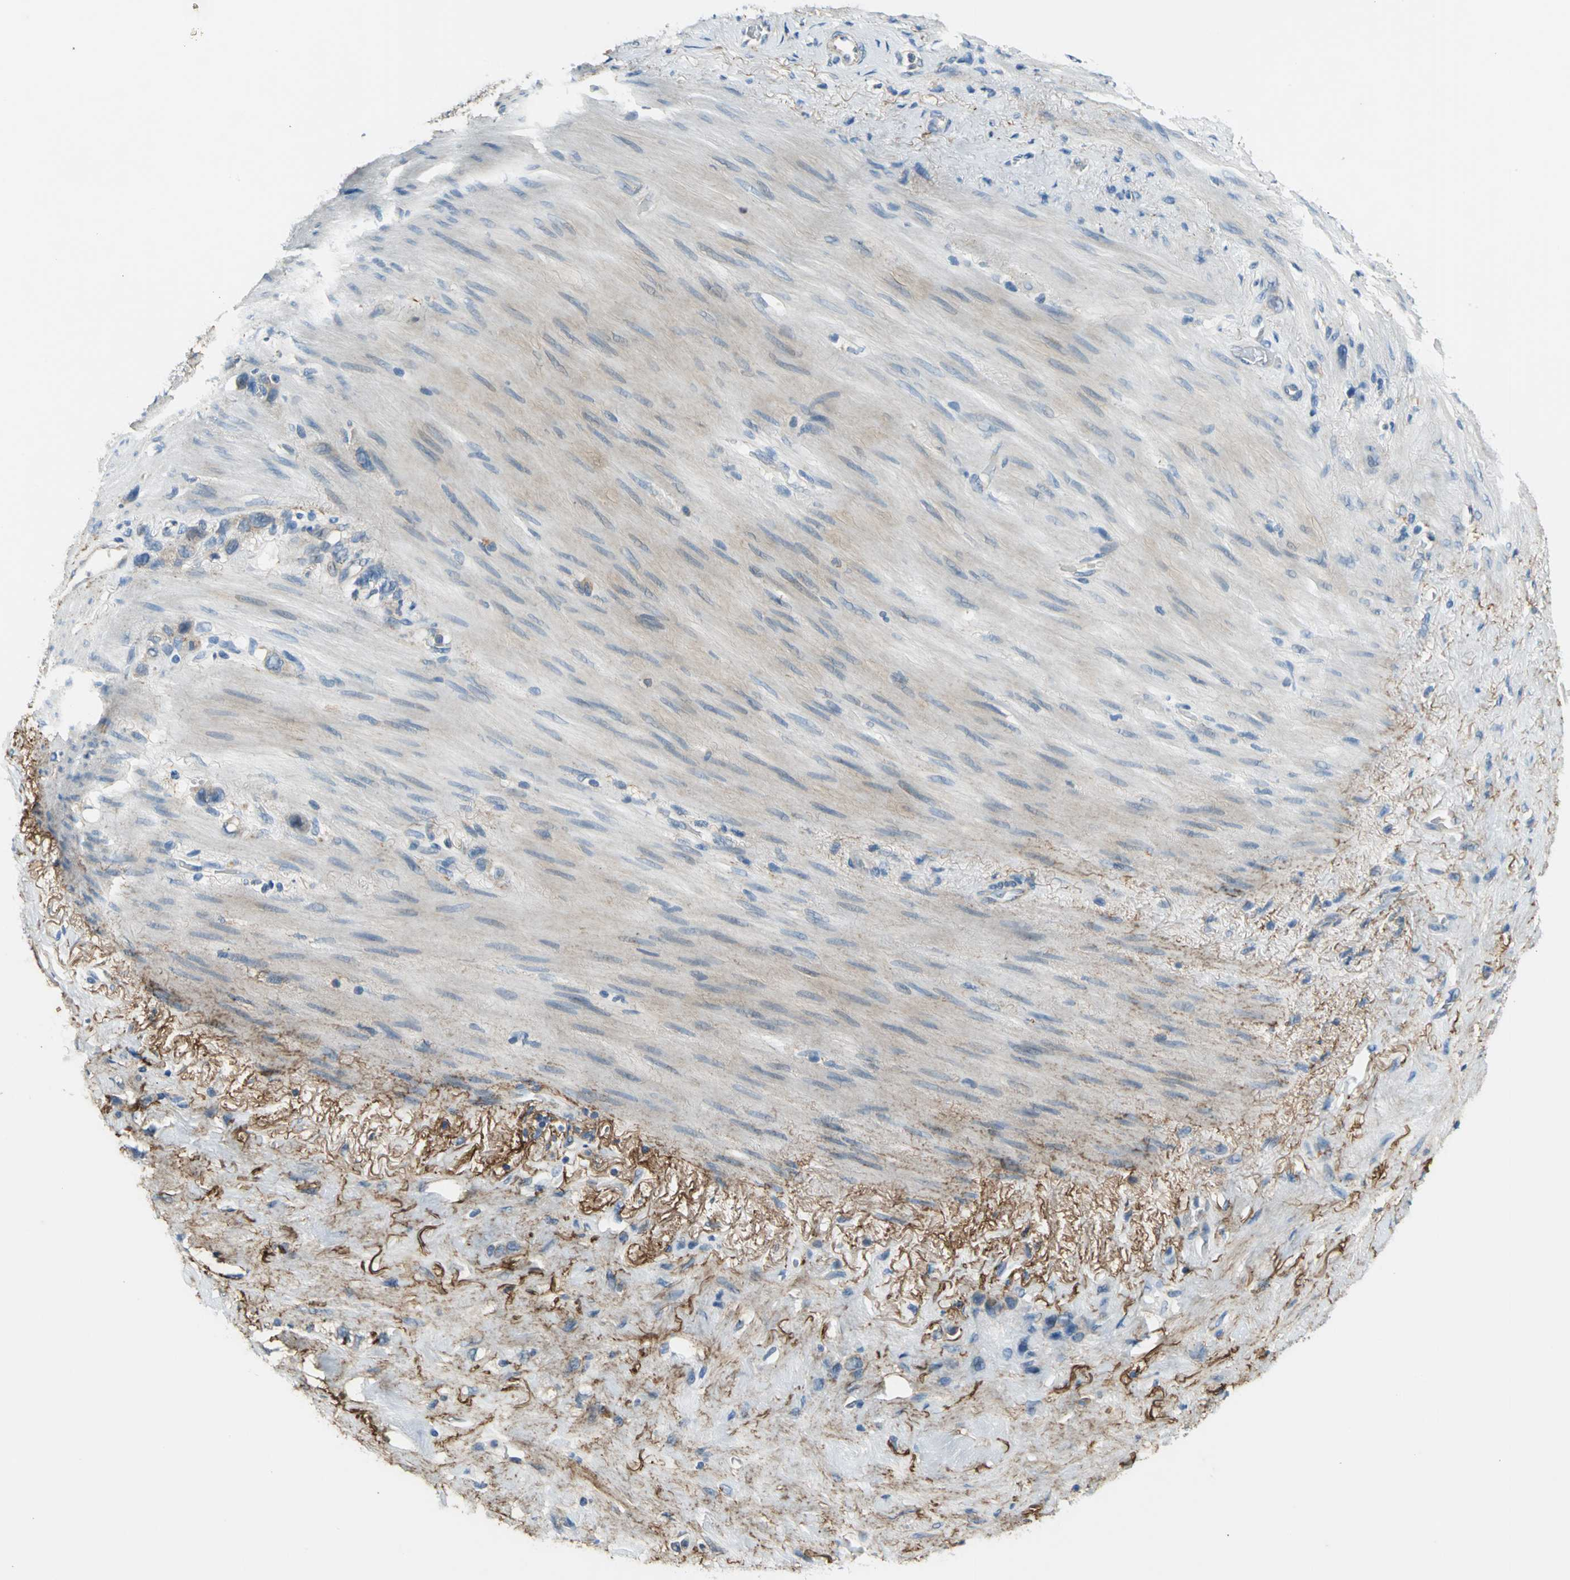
{"staining": {"intensity": "weak", "quantity": "25%-75%", "location": "cytoplasmic/membranous"}, "tissue": "stomach cancer", "cell_type": "Tumor cells", "image_type": "cancer", "snomed": [{"axis": "morphology", "description": "Normal tissue, NOS"}, {"axis": "morphology", "description": "Adenocarcinoma, NOS"}, {"axis": "morphology", "description": "Adenocarcinoma, High grade"}, {"axis": "topography", "description": "Stomach, upper"}, {"axis": "topography", "description": "Stomach"}], "caption": "Protein staining displays weak cytoplasmic/membranous staining in about 25%-75% of tumor cells in stomach adenocarcinoma. (DAB (3,3'-diaminobenzidine) IHC with brightfield microscopy, high magnification).", "gene": "SLC16A7", "patient": {"sex": "female", "age": 65}}